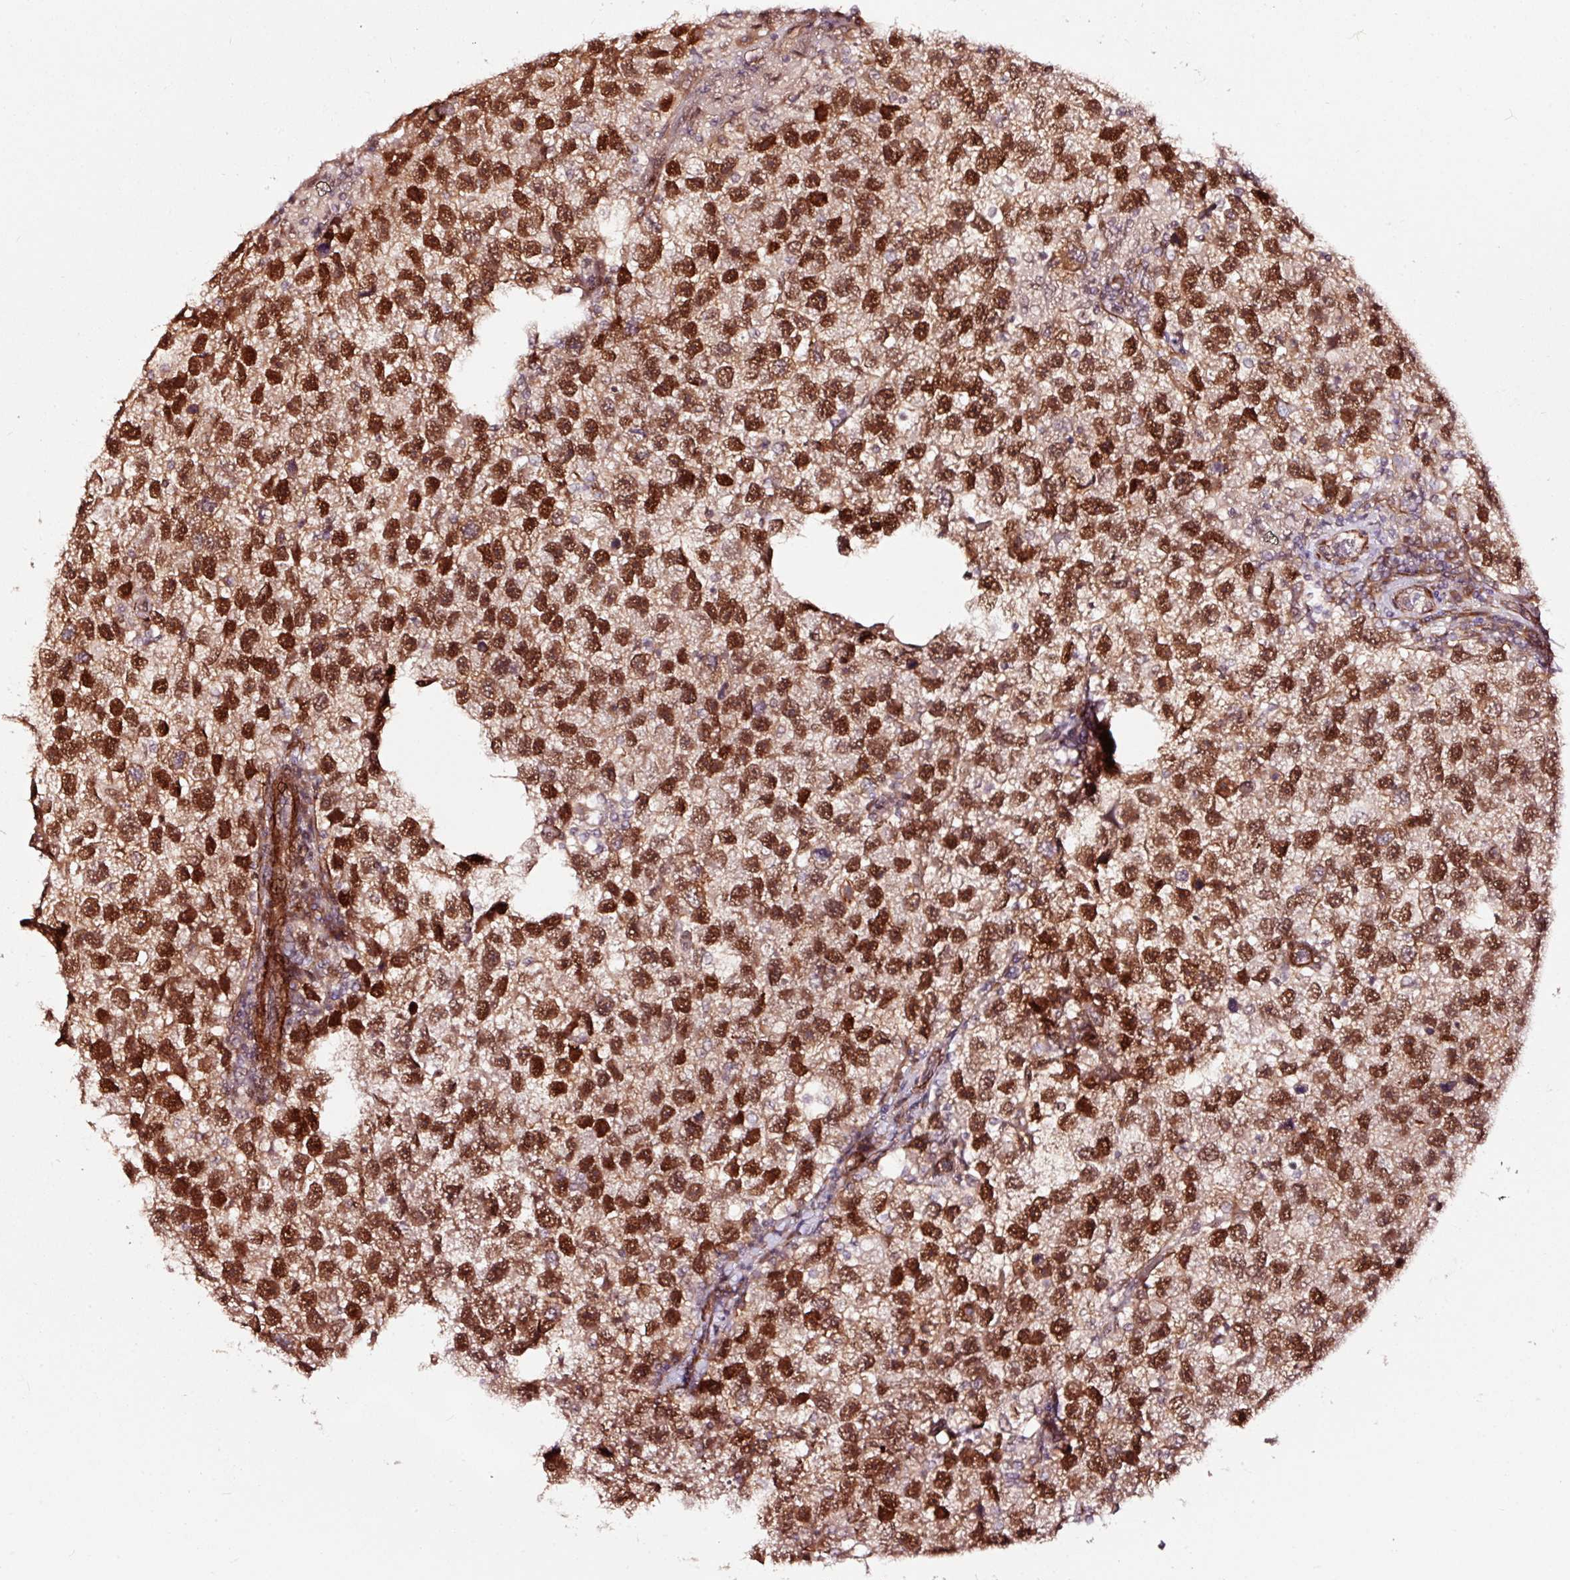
{"staining": {"intensity": "strong", "quantity": ">75%", "location": "nuclear"}, "tissue": "testis cancer", "cell_type": "Tumor cells", "image_type": "cancer", "snomed": [{"axis": "morphology", "description": "Seminoma, NOS"}, {"axis": "topography", "description": "Testis"}], "caption": "Immunohistochemistry micrograph of neoplastic tissue: testis cancer stained using IHC reveals high levels of strong protein expression localized specifically in the nuclear of tumor cells, appearing as a nuclear brown color.", "gene": "TPM1", "patient": {"sex": "male", "age": 26}}